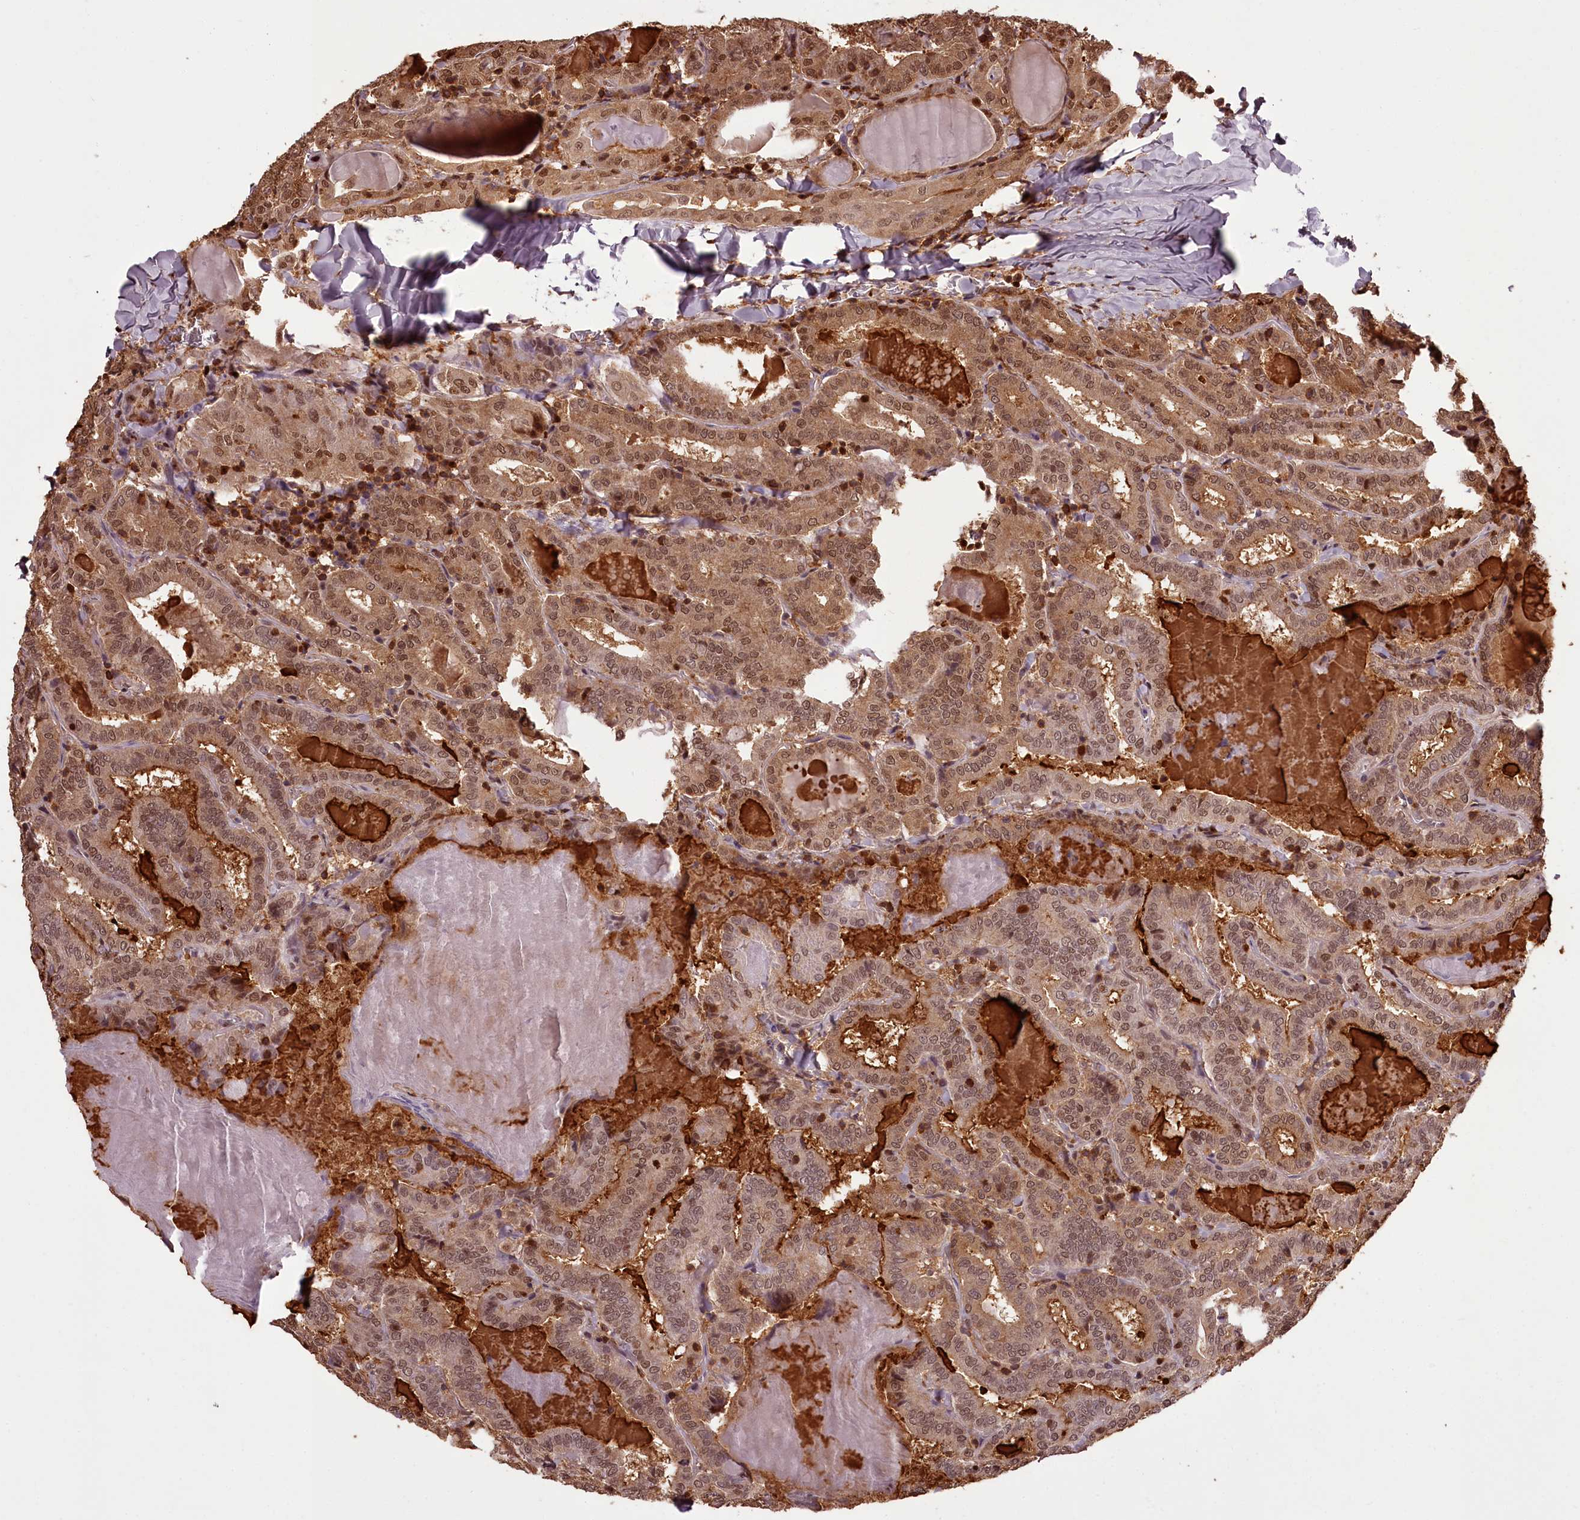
{"staining": {"intensity": "moderate", "quantity": ">75%", "location": "cytoplasmic/membranous,nuclear"}, "tissue": "thyroid cancer", "cell_type": "Tumor cells", "image_type": "cancer", "snomed": [{"axis": "morphology", "description": "Papillary adenocarcinoma, NOS"}, {"axis": "topography", "description": "Thyroid gland"}], "caption": "Immunohistochemistry (IHC) histopathology image of neoplastic tissue: papillary adenocarcinoma (thyroid) stained using IHC displays medium levels of moderate protein expression localized specifically in the cytoplasmic/membranous and nuclear of tumor cells, appearing as a cytoplasmic/membranous and nuclear brown color.", "gene": "NPRL2", "patient": {"sex": "female", "age": 72}}